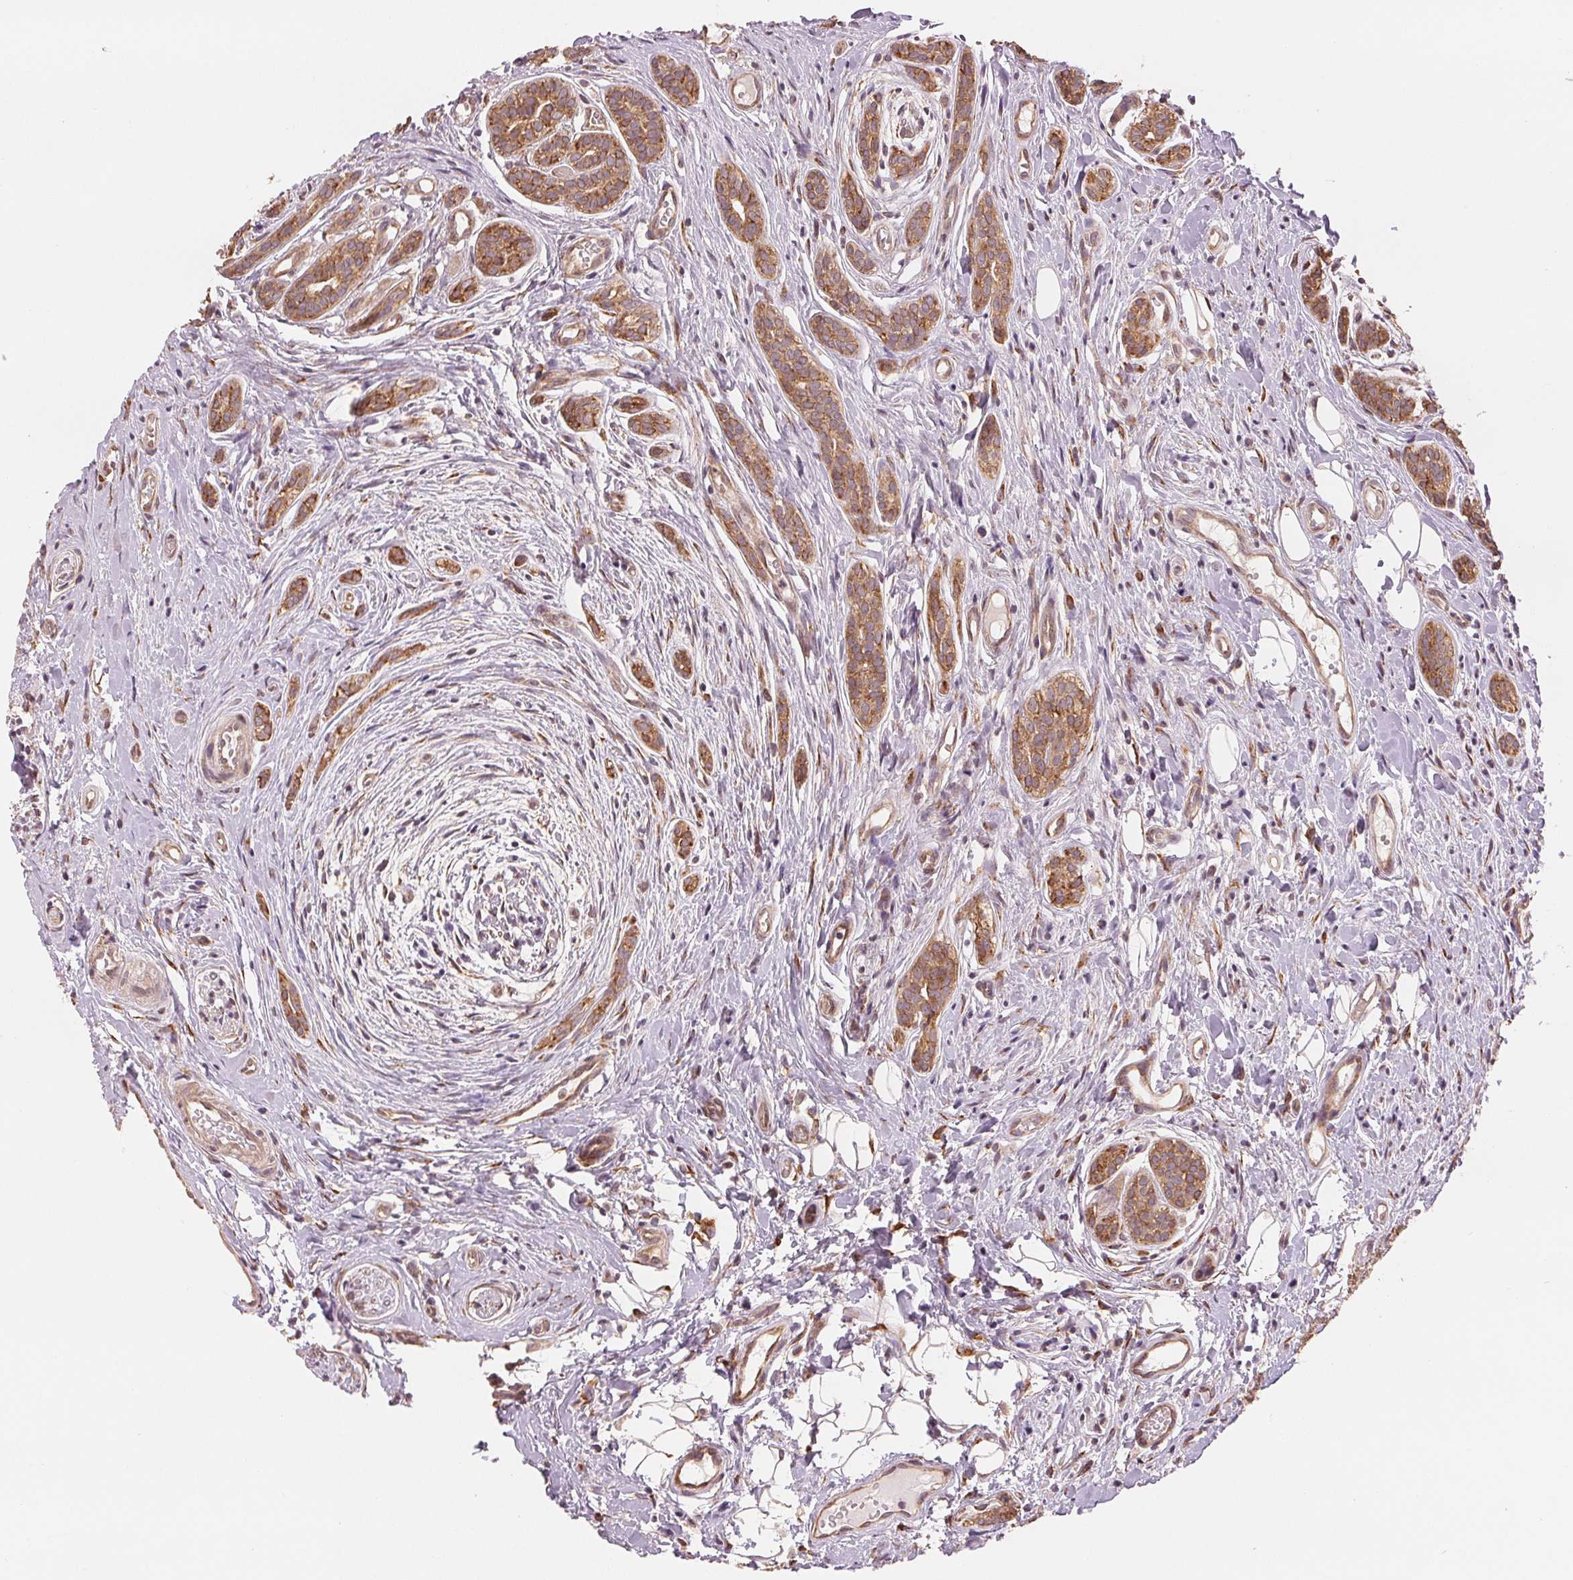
{"staining": {"intensity": "moderate", "quantity": ">75%", "location": "cytoplasmic/membranous"}, "tissue": "head and neck cancer", "cell_type": "Tumor cells", "image_type": "cancer", "snomed": [{"axis": "morphology", "description": "Adenocarcinoma, NOS"}, {"axis": "topography", "description": "Head-Neck"}], "caption": "A brown stain highlights moderate cytoplasmic/membranous staining of a protein in head and neck adenocarcinoma tumor cells. (IHC, brightfield microscopy, high magnification).", "gene": "SLC20A1", "patient": {"sex": "female", "age": 57}}